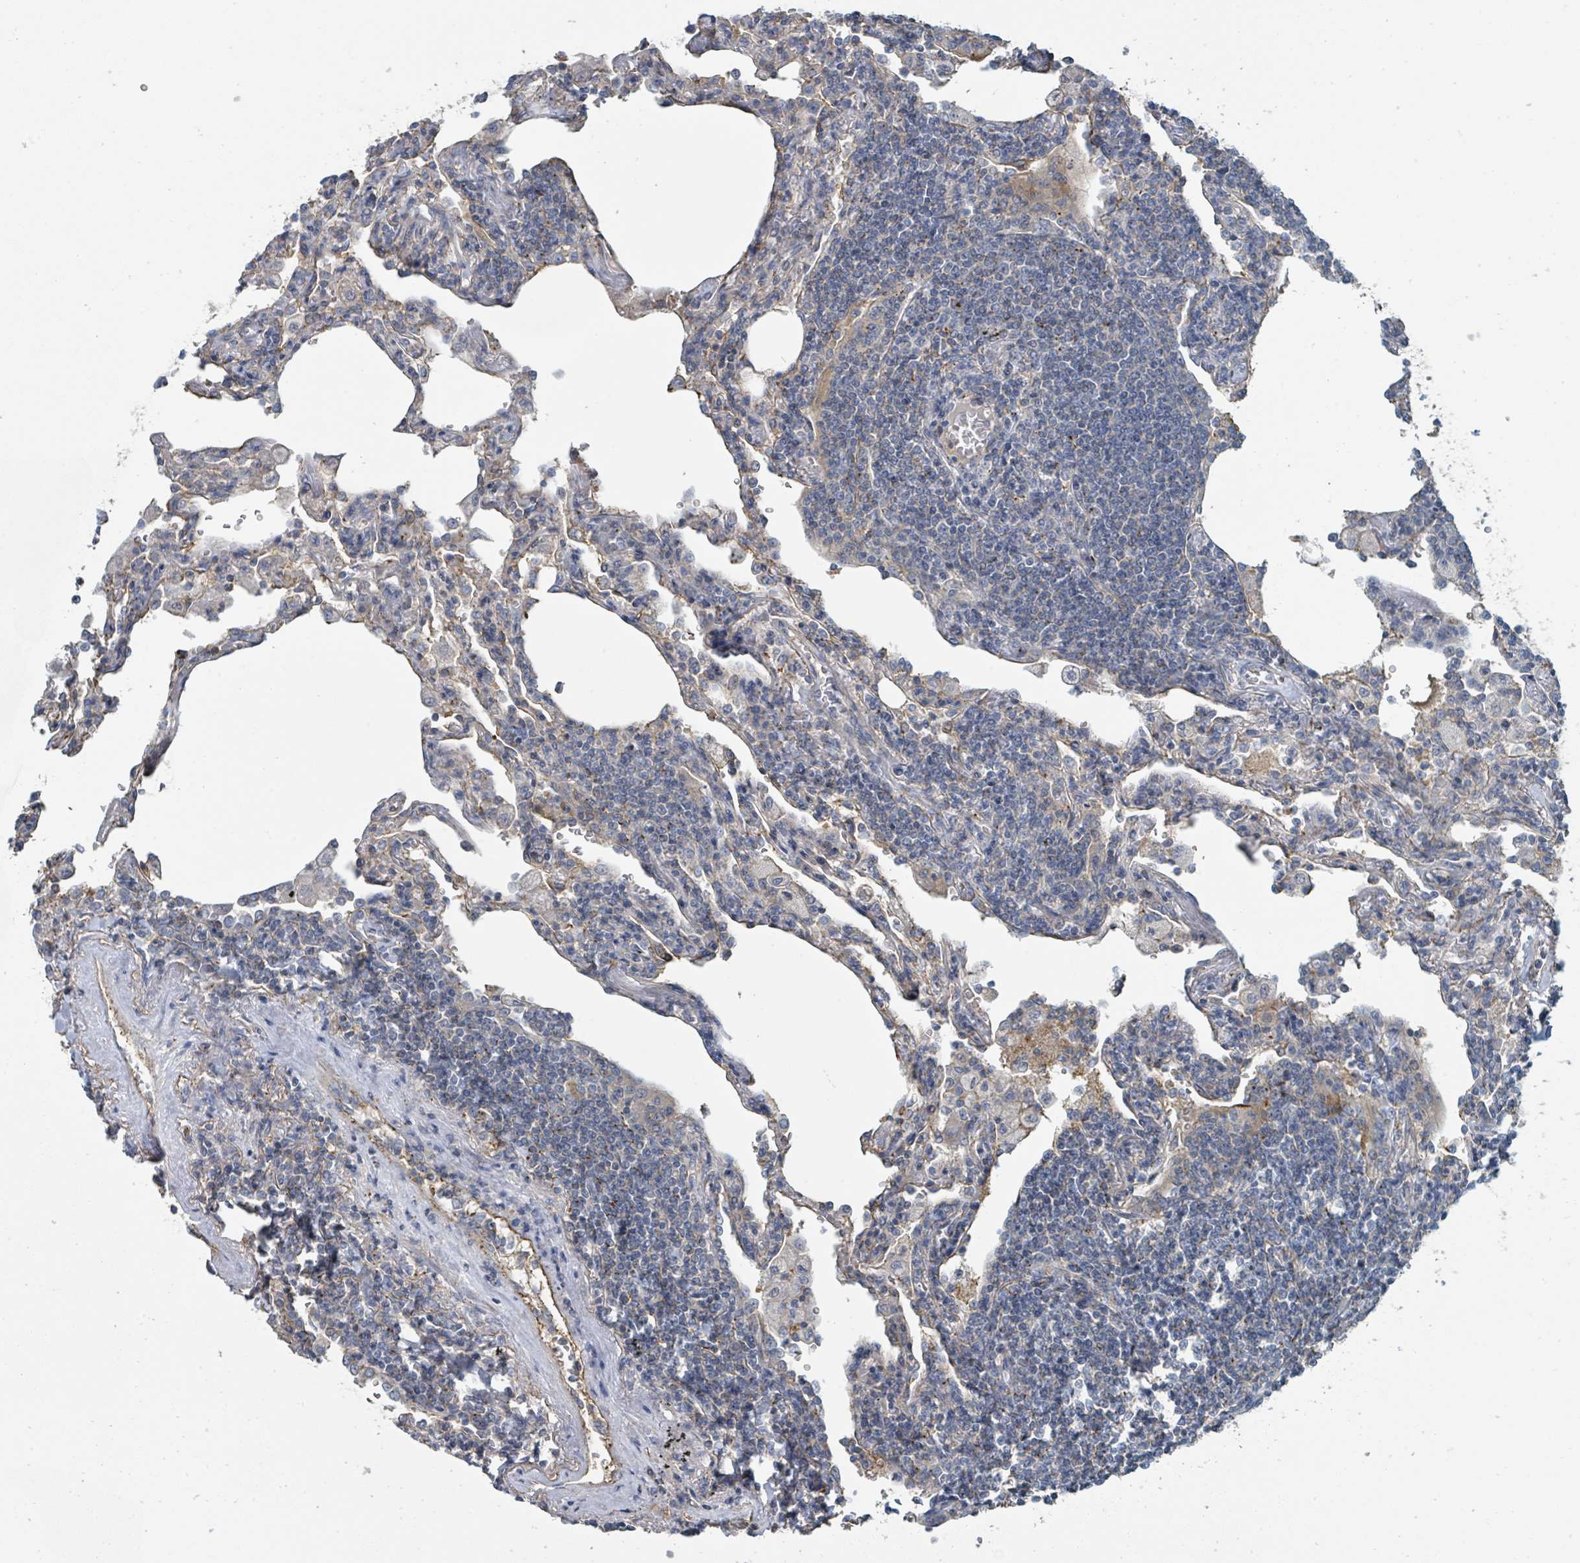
{"staining": {"intensity": "negative", "quantity": "none", "location": "none"}, "tissue": "lymphoma", "cell_type": "Tumor cells", "image_type": "cancer", "snomed": [{"axis": "morphology", "description": "Malignant lymphoma, non-Hodgkin's type, Low grade"}, {"axis": "topography", "description": "Lung"}], "caption": "Tumor cells show no significant protein staining in lymphoma.", "gene": "LRRC42", "patient": {"sex": "female", "age": 71}}